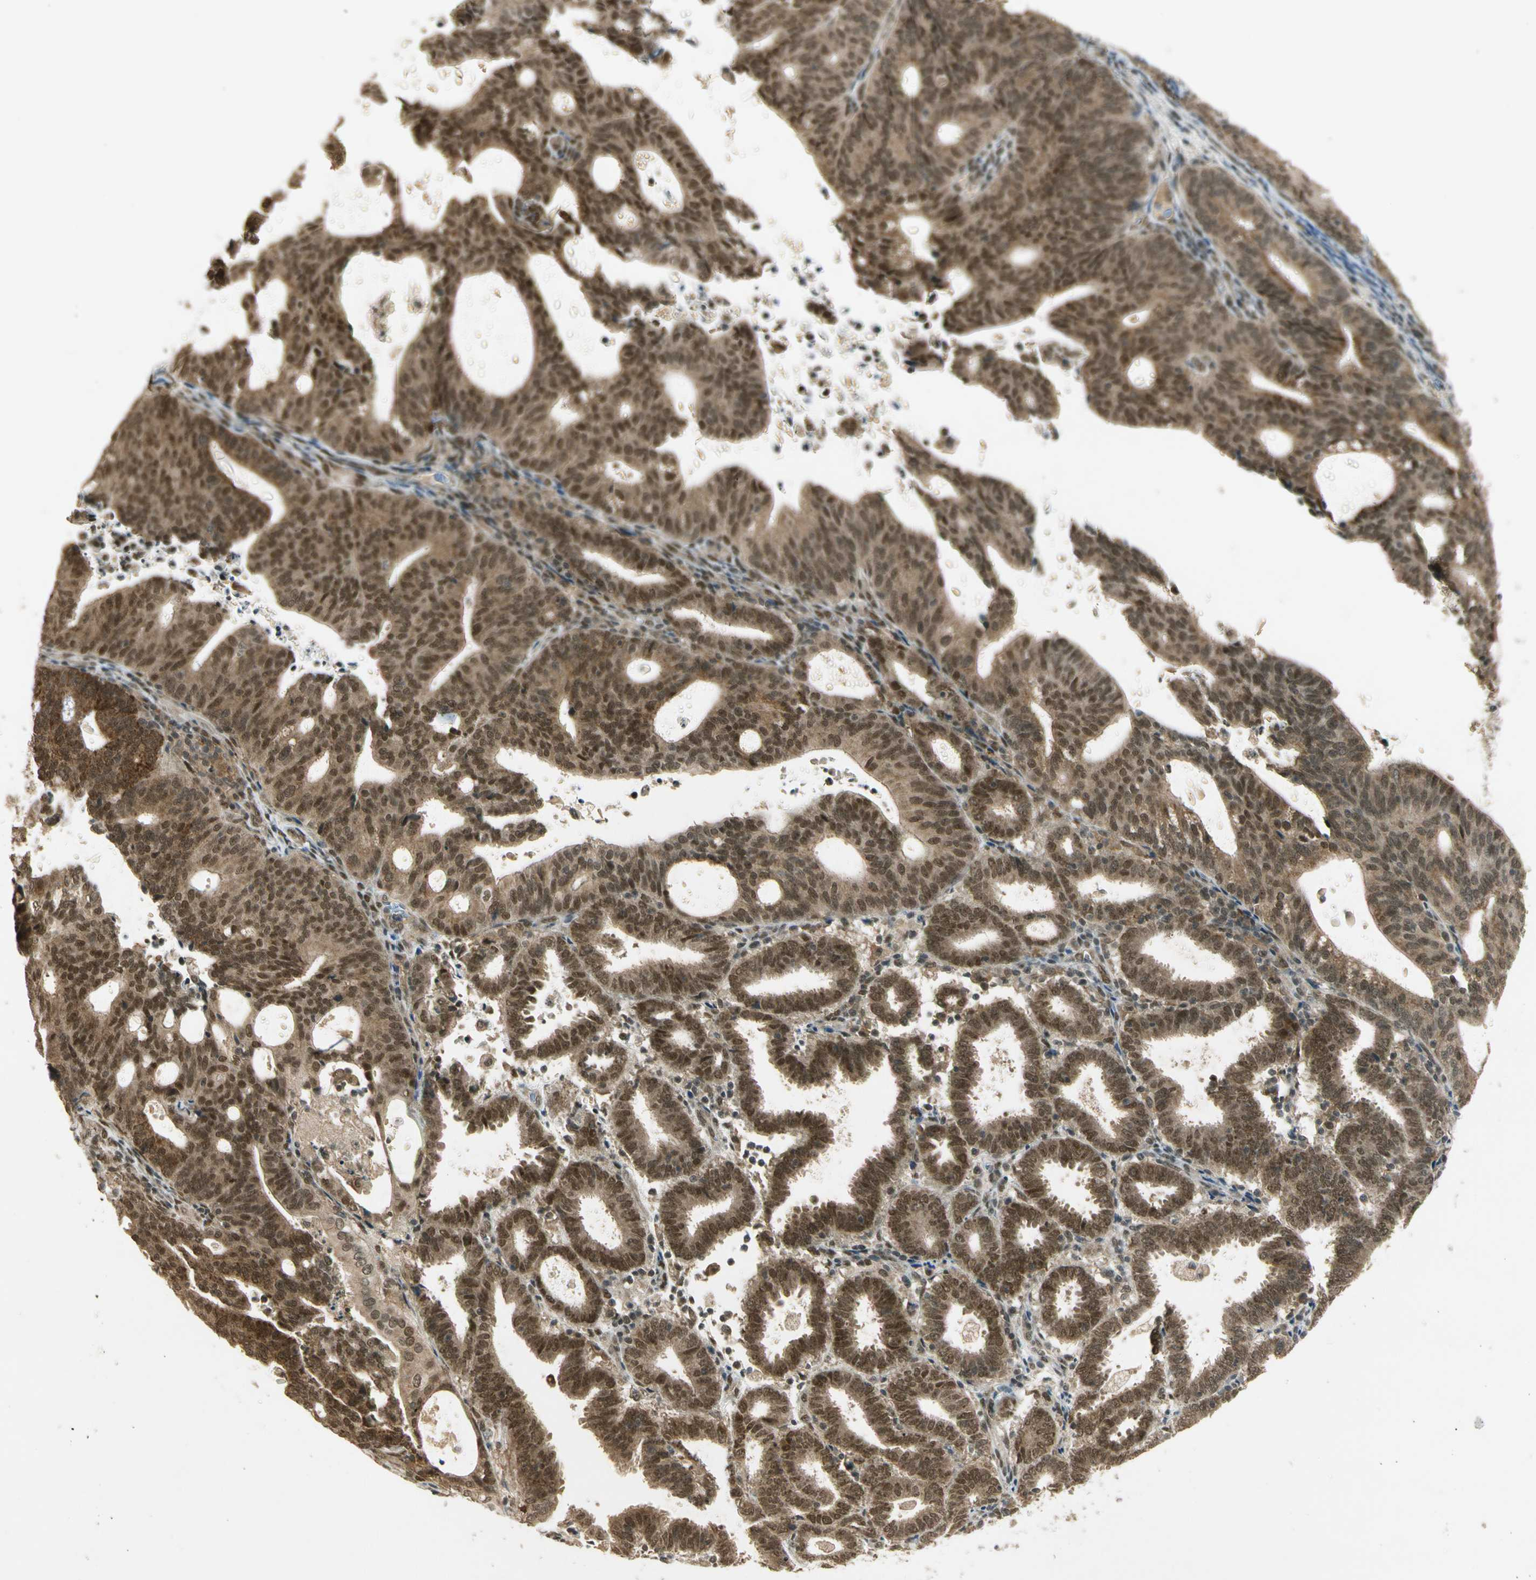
{"staining": {"intensity": "strong", "quantity": ">75%", "location": "cytoplasmic/membranous,nuclear"}, "tissue": "endometrial cancer", "cell_type": "Tumor cells", "image_type": "cancer", "snomed": [{"axis": "morphology", "description": "Adenocarcinoma, NOS"}, {"axis": "topography", "description": "Uterus"}], "caption": "Immunohistochemical staining of human endometrial adenocarcinoma shows high levels of strong cytoplasmic/membranous and nuclear positivity in about >75% of tumor cells.", "gene": "ZNF135", "patient": {"sex": "female", "age": 83}}